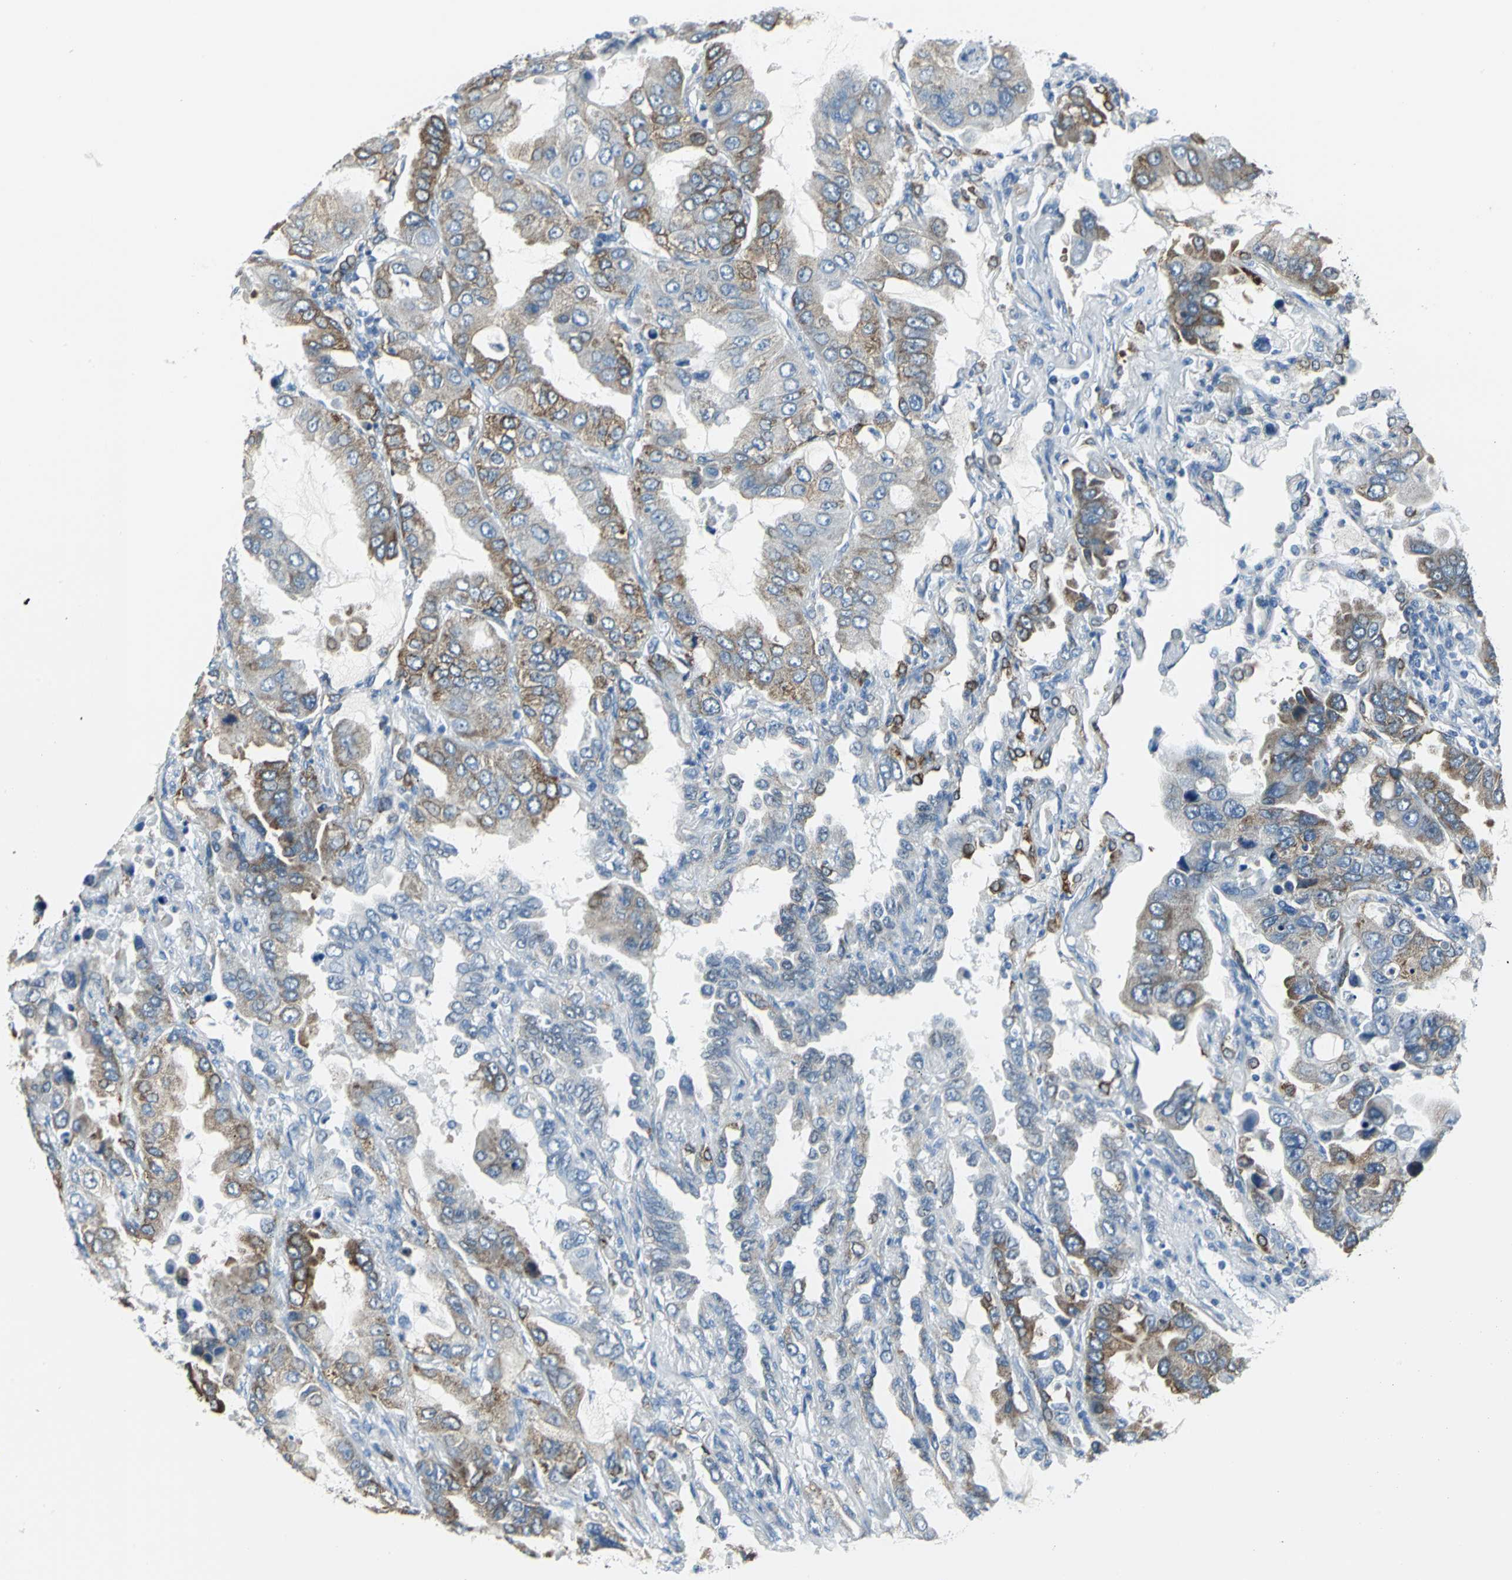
{"staining": {"intensity": "moderate", "quantity": "25%-75%", "location": "cytoplasmic/membranous"}, "tissue": "lung cancer", "cell_type": "Tumor cells", "image_type": "cancer", "snomed": [{"axis": "morphology", "description": "Adenocarcinoma, NOS"}, {"axis": "topography", "description": "Lung"}], "caption": "Lung cancer (adenocarcinoma) was stained to show a protein in brown. There is medium levels of moderate cytoplasmic/membranous positivity in about 25%-75% of tumor cells.", "gene": "CYB5A", "patient": {"sex": "male", "age": 64}}